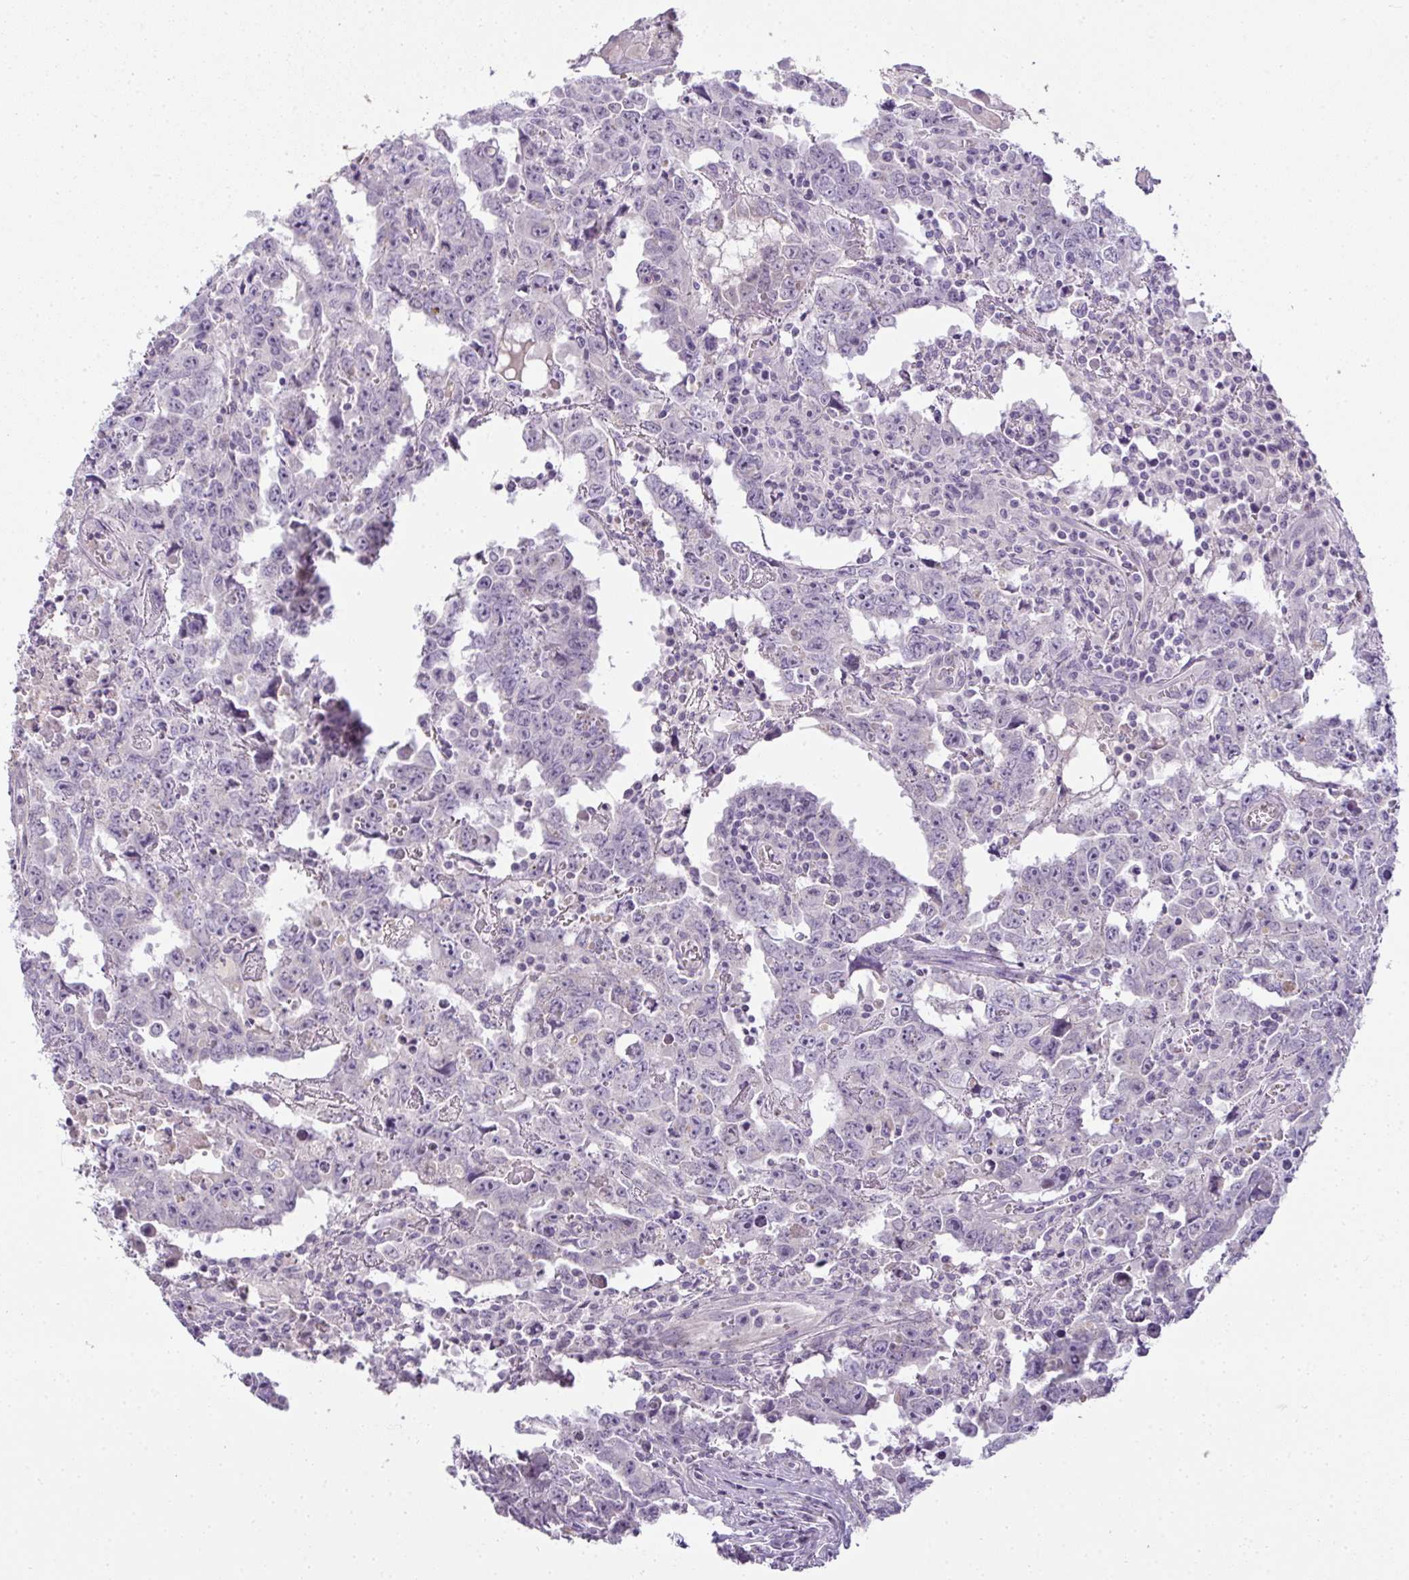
{"staining": {"intensity": "negative", "quantity": "none", "location": "none"}, "tissue": "testis cancer", "cell_type": "Tumor cells", "image_type": "cancer", "snomed": [{"axis": "morphology", "description": "Carcinoma, Embryonal, NOS"}, {"axis": "topography", "description": "Testis"}], "caption": "This micrograph is of embryonal carcinoma (testis) stained with IHC to label a protein in brown with the nuclei are counter-stained blue. There is no positivity in tumor cells.", "gene": "CMPK1", "patient": {"sex": "male", "age": 22}}